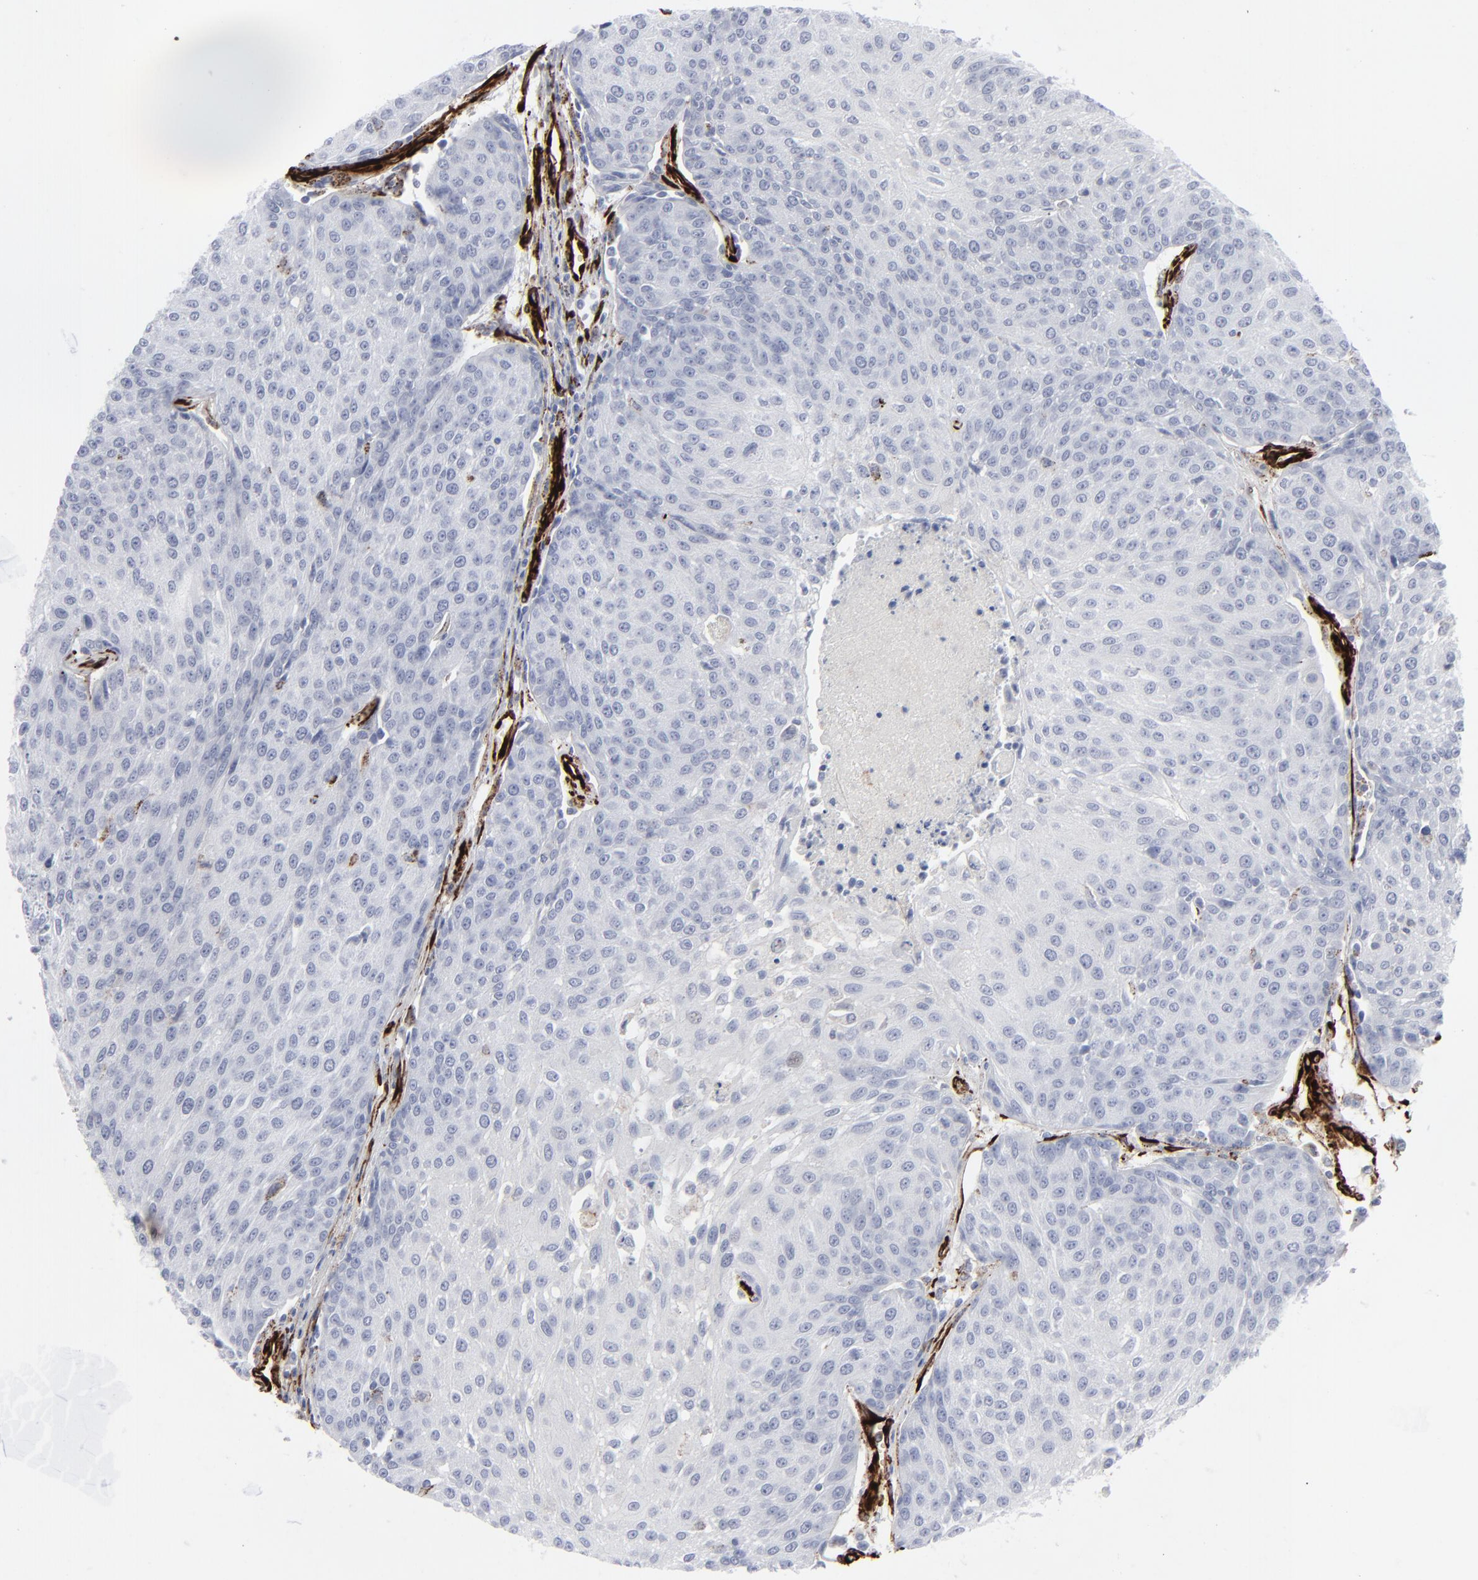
{"staining": {"intensity": "negative", "quantity": "none", "location": "none"}, "tissue": "urothelial cancer", "cell_type": "Tumor cells", "image_type": "cancer", "snomed": [{"axis": "morphology", "description": "Urothelial carcinoma, High grade"}, {"axis": "topography", "description": "Urinary bladder"}], "caption": "Immunohistochemistry photomicrograph of neoplastic tissue: human high-grade urothelial carcinoma stained with DAB displays no significant protein staining in tumor cells.", "gene": "SPARC", "patient": {"sex": "female", "age": 85}}